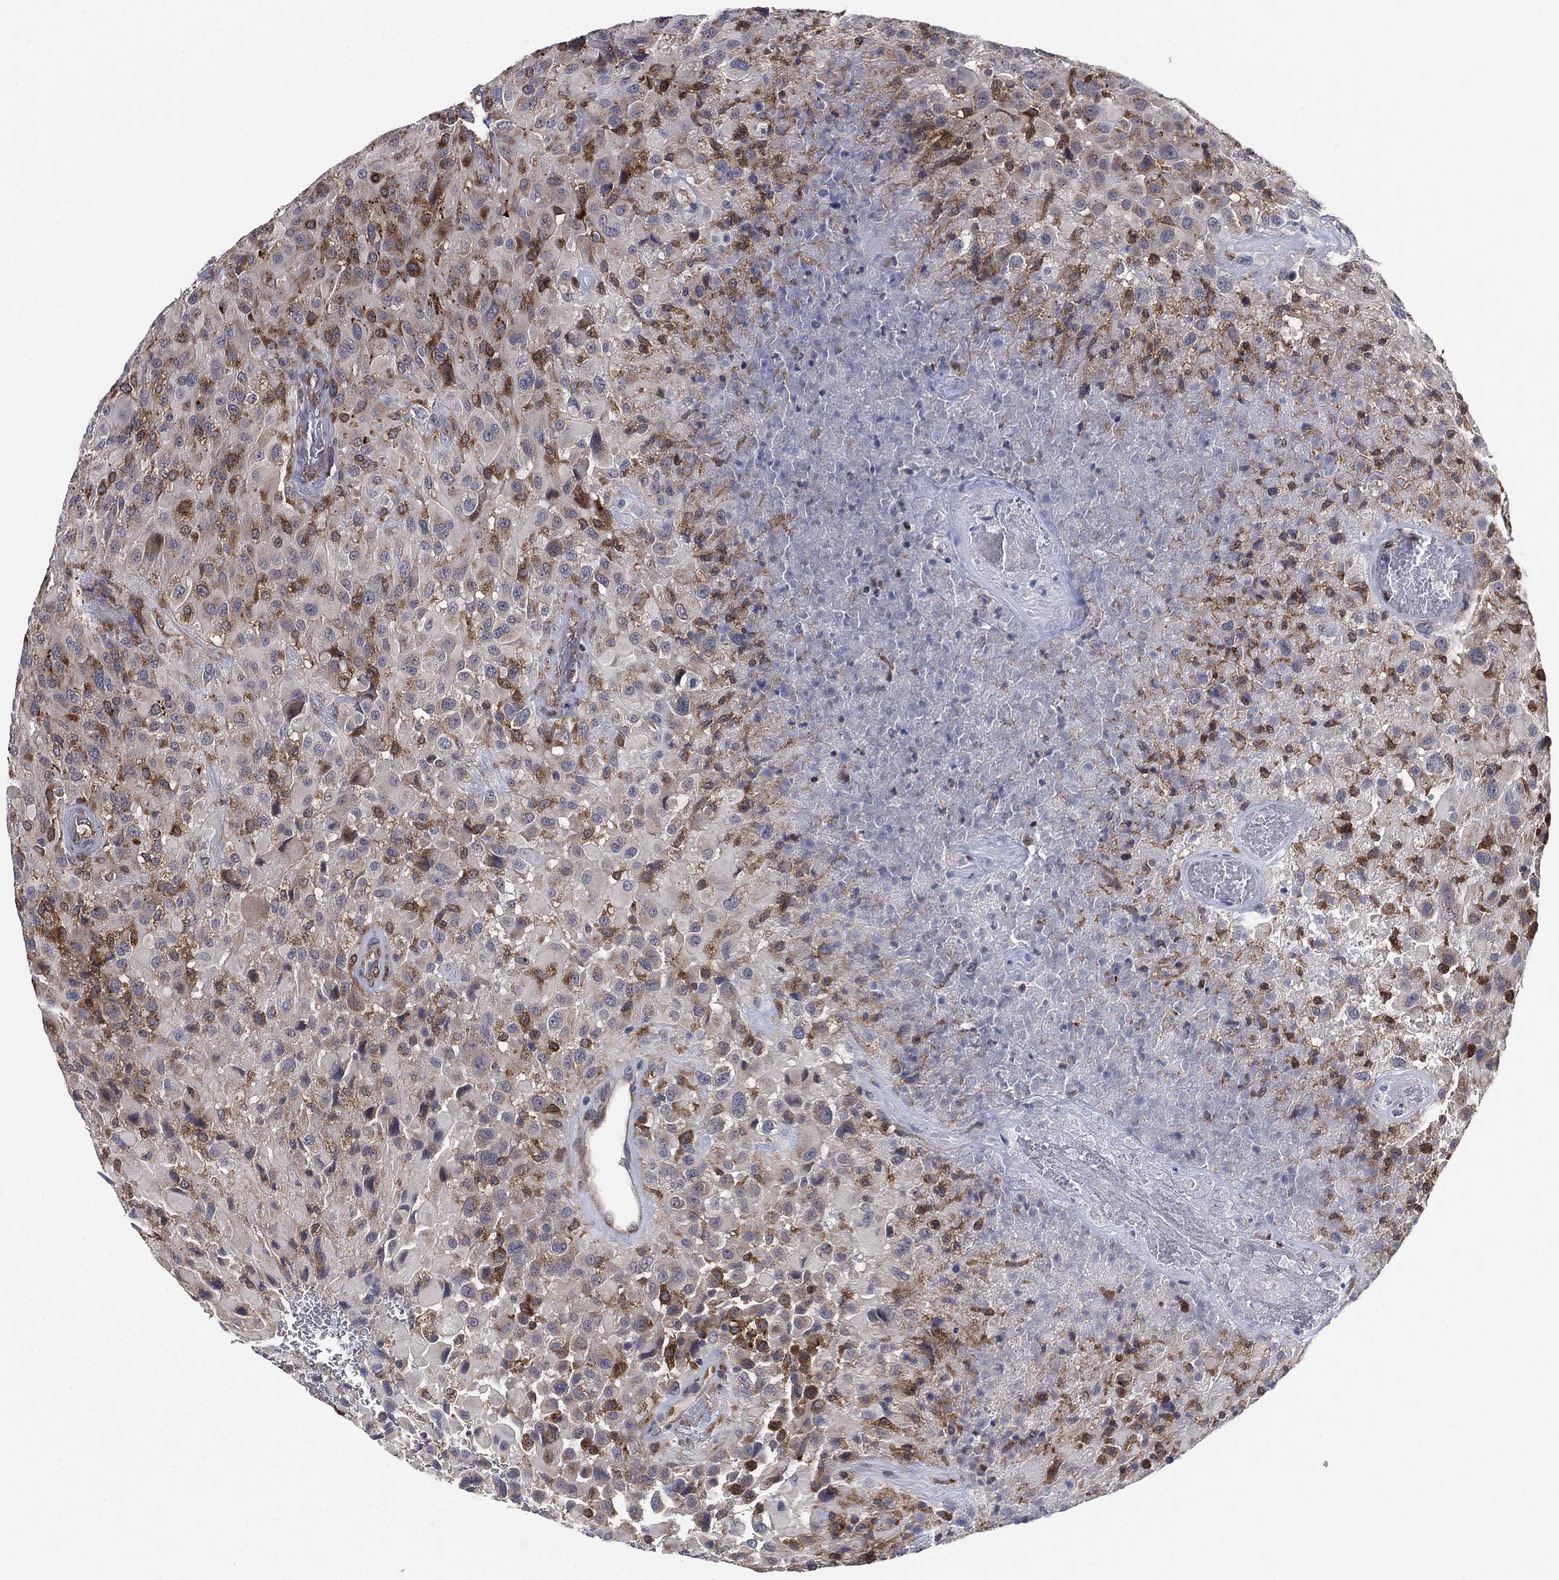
{"staining": {"intensity": "moderate", "quantity": "<25%", "location": "cytoplasmic/membranous"}, "tissue": "glioma", "cell_type": "Tumor cells", "image_type": "cancer", "snomed": [{"axis": "morphology", "description": "Glioma, malignant, High grade"}, {"axis": "topography", "description": "Cerebral cortex"}], "caption": "High-grade glioma (malignant) stained with a protein marker exhibits moderate staining in tumor cells.", "gene": "FES", "patient": {"sex": "male", "age": 35}}